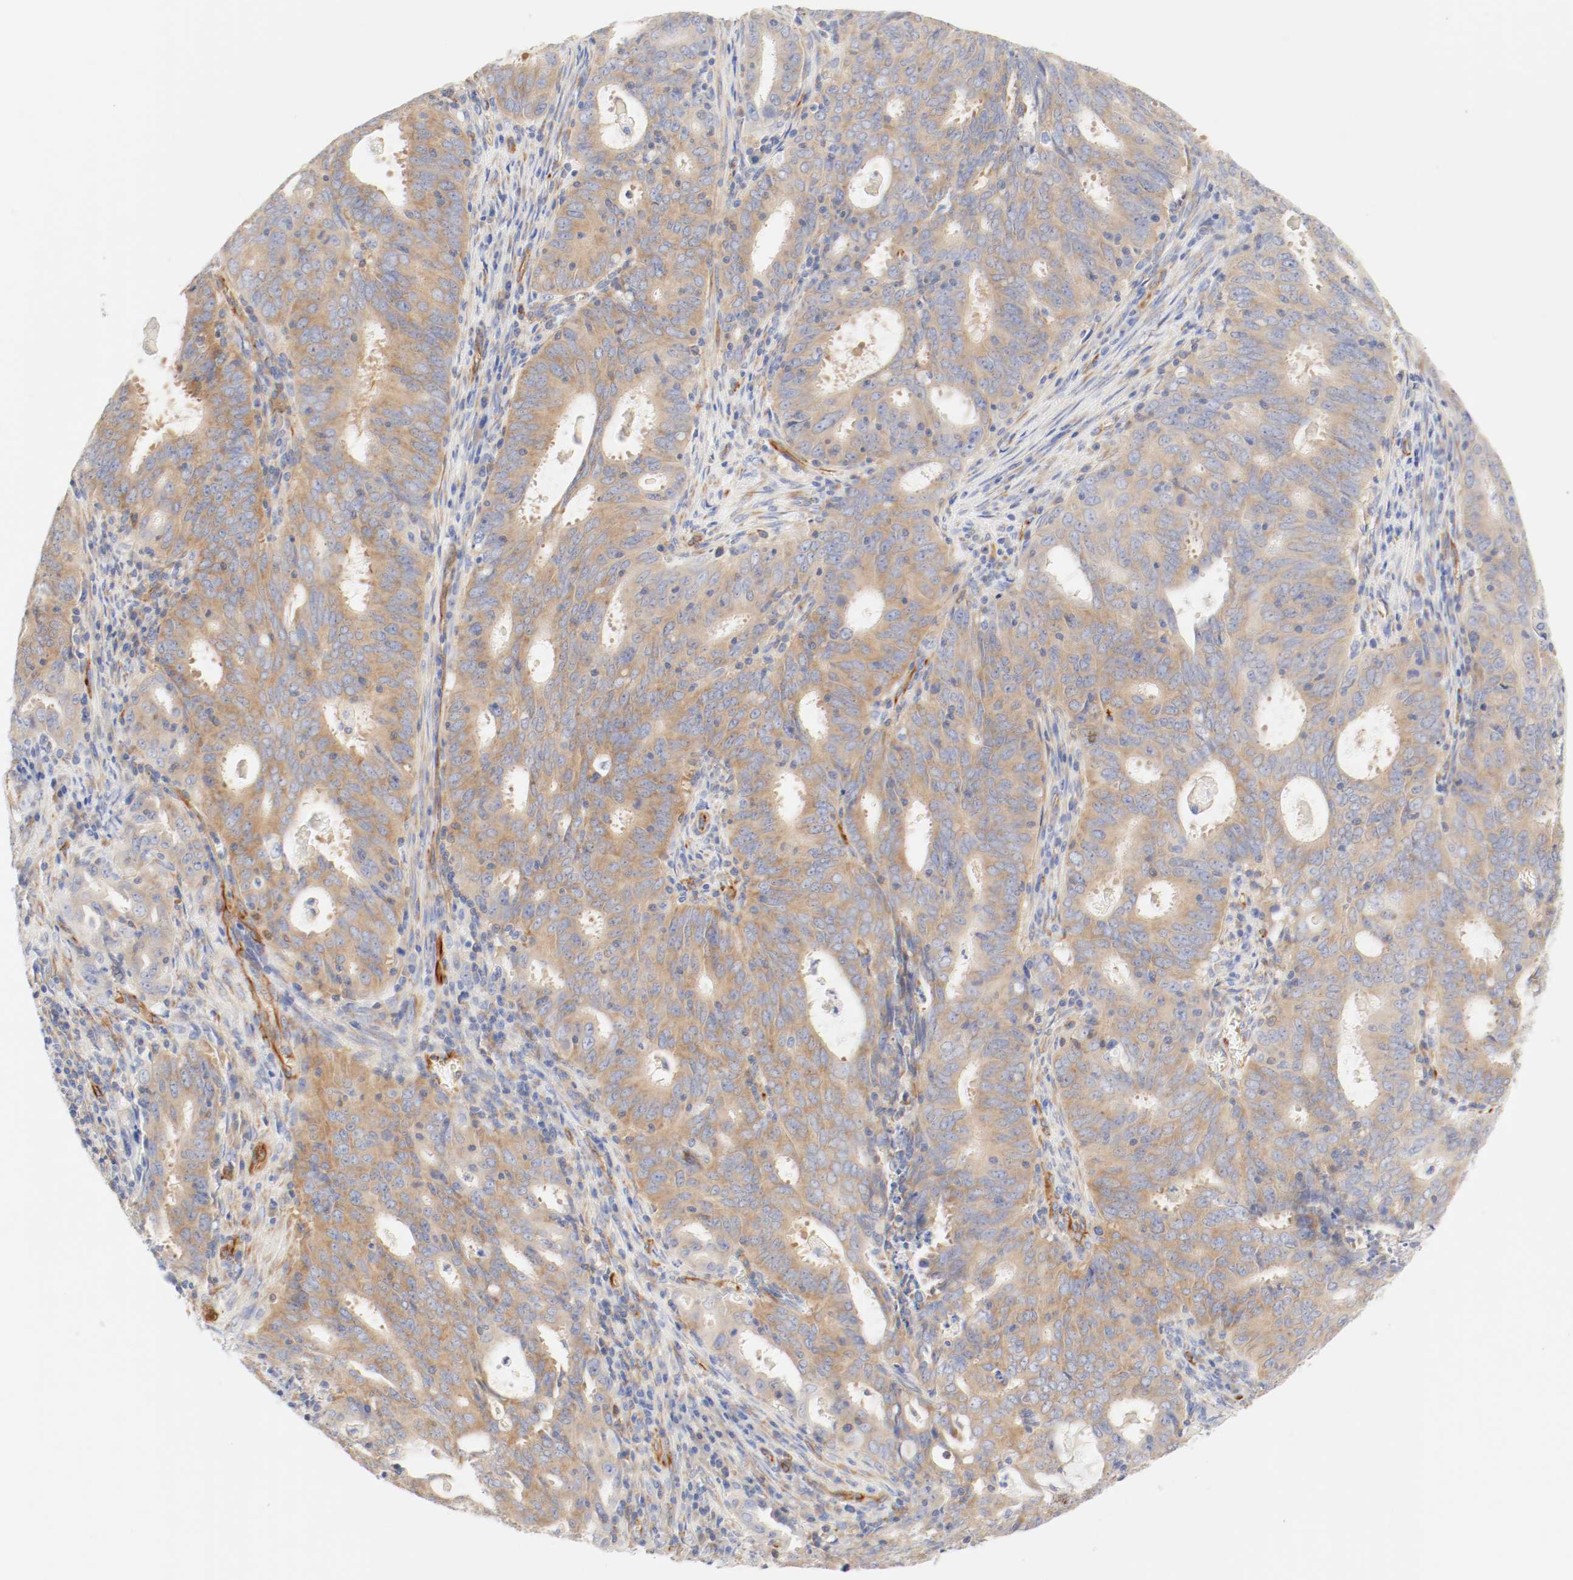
{"staining": {"intensity": "moderate", "quantity": ">75%", "location": "cytoplasmic/membranous"}, "tissue": "cervical cancer", "cell_type": "Tumor cells", "image_type": "cancer", "snomed": [{"axis": "morphology", "description": "Adenocarcinoma, NOS"}, {"axis": "topography", "description": "Cervix"}], "caption": "IHC (DAB (3,3'-diaminobenzidine)) staining of cervical cancer demonstrates moderate cytoplasmic/membranous protein expression in approximately >75% of tumor cells.", "gene": "GIT1", "patient": {"sex": "female", "age": 44}}